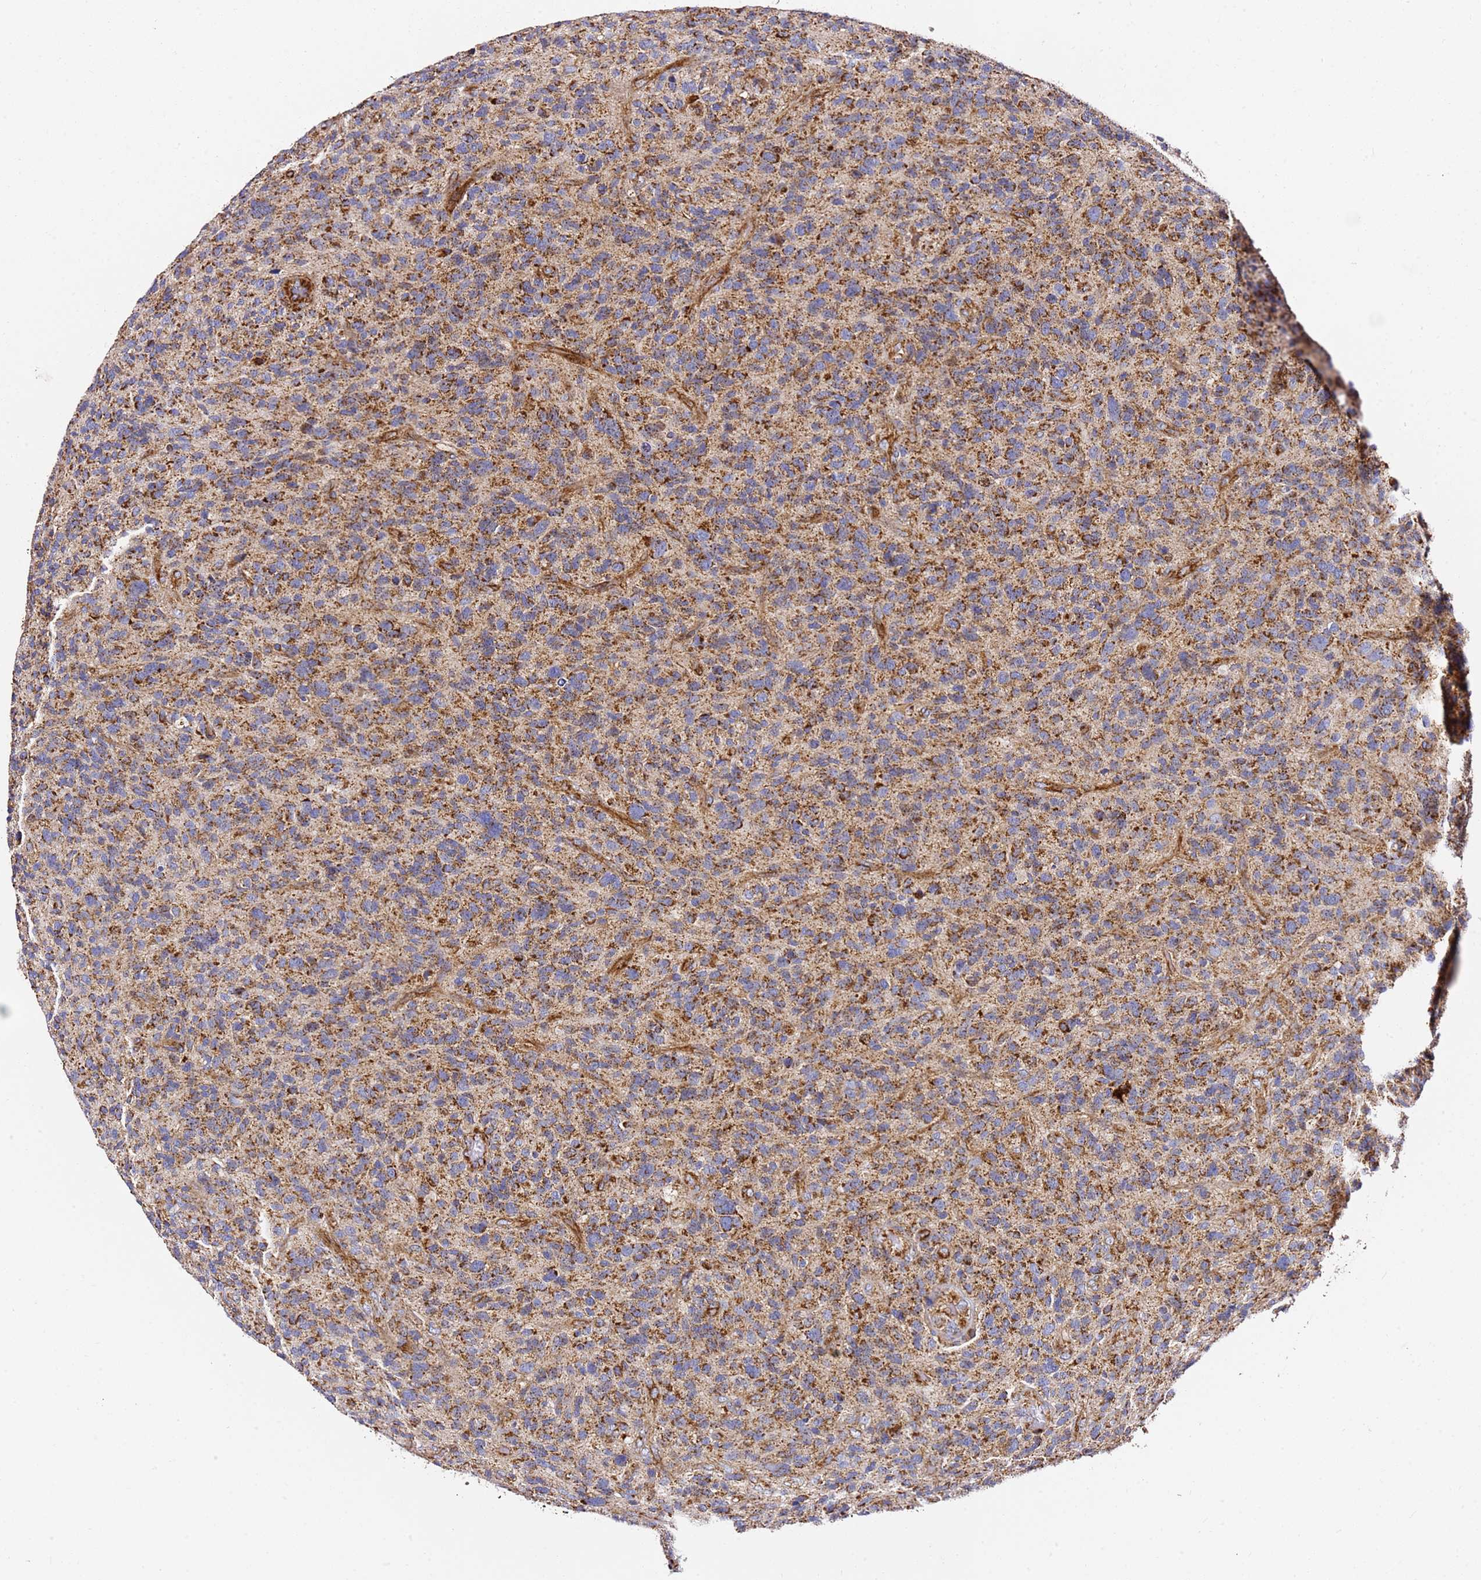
{"staining": {"intensity": "strong", "quantity": "25%-75%", "location": "cytoplasmic/membranous"}, "tissue": "glioma", "cell_type": "Tumor cells", "image_type": "cancer", "snomed": [{"axis": "morphology", "description": "Glioma, malignant, High grade"}, {"axis": "topography", "description": "Brain"}], "caption": "This is a micrograph of immunohistochemistry (IHC) staining of glioma, which shows strong positivity in the cytoplasmic/membranous of tumor cells.", "gene": "NDUFA3", "patient": {"sex": "male", "age": 47}}